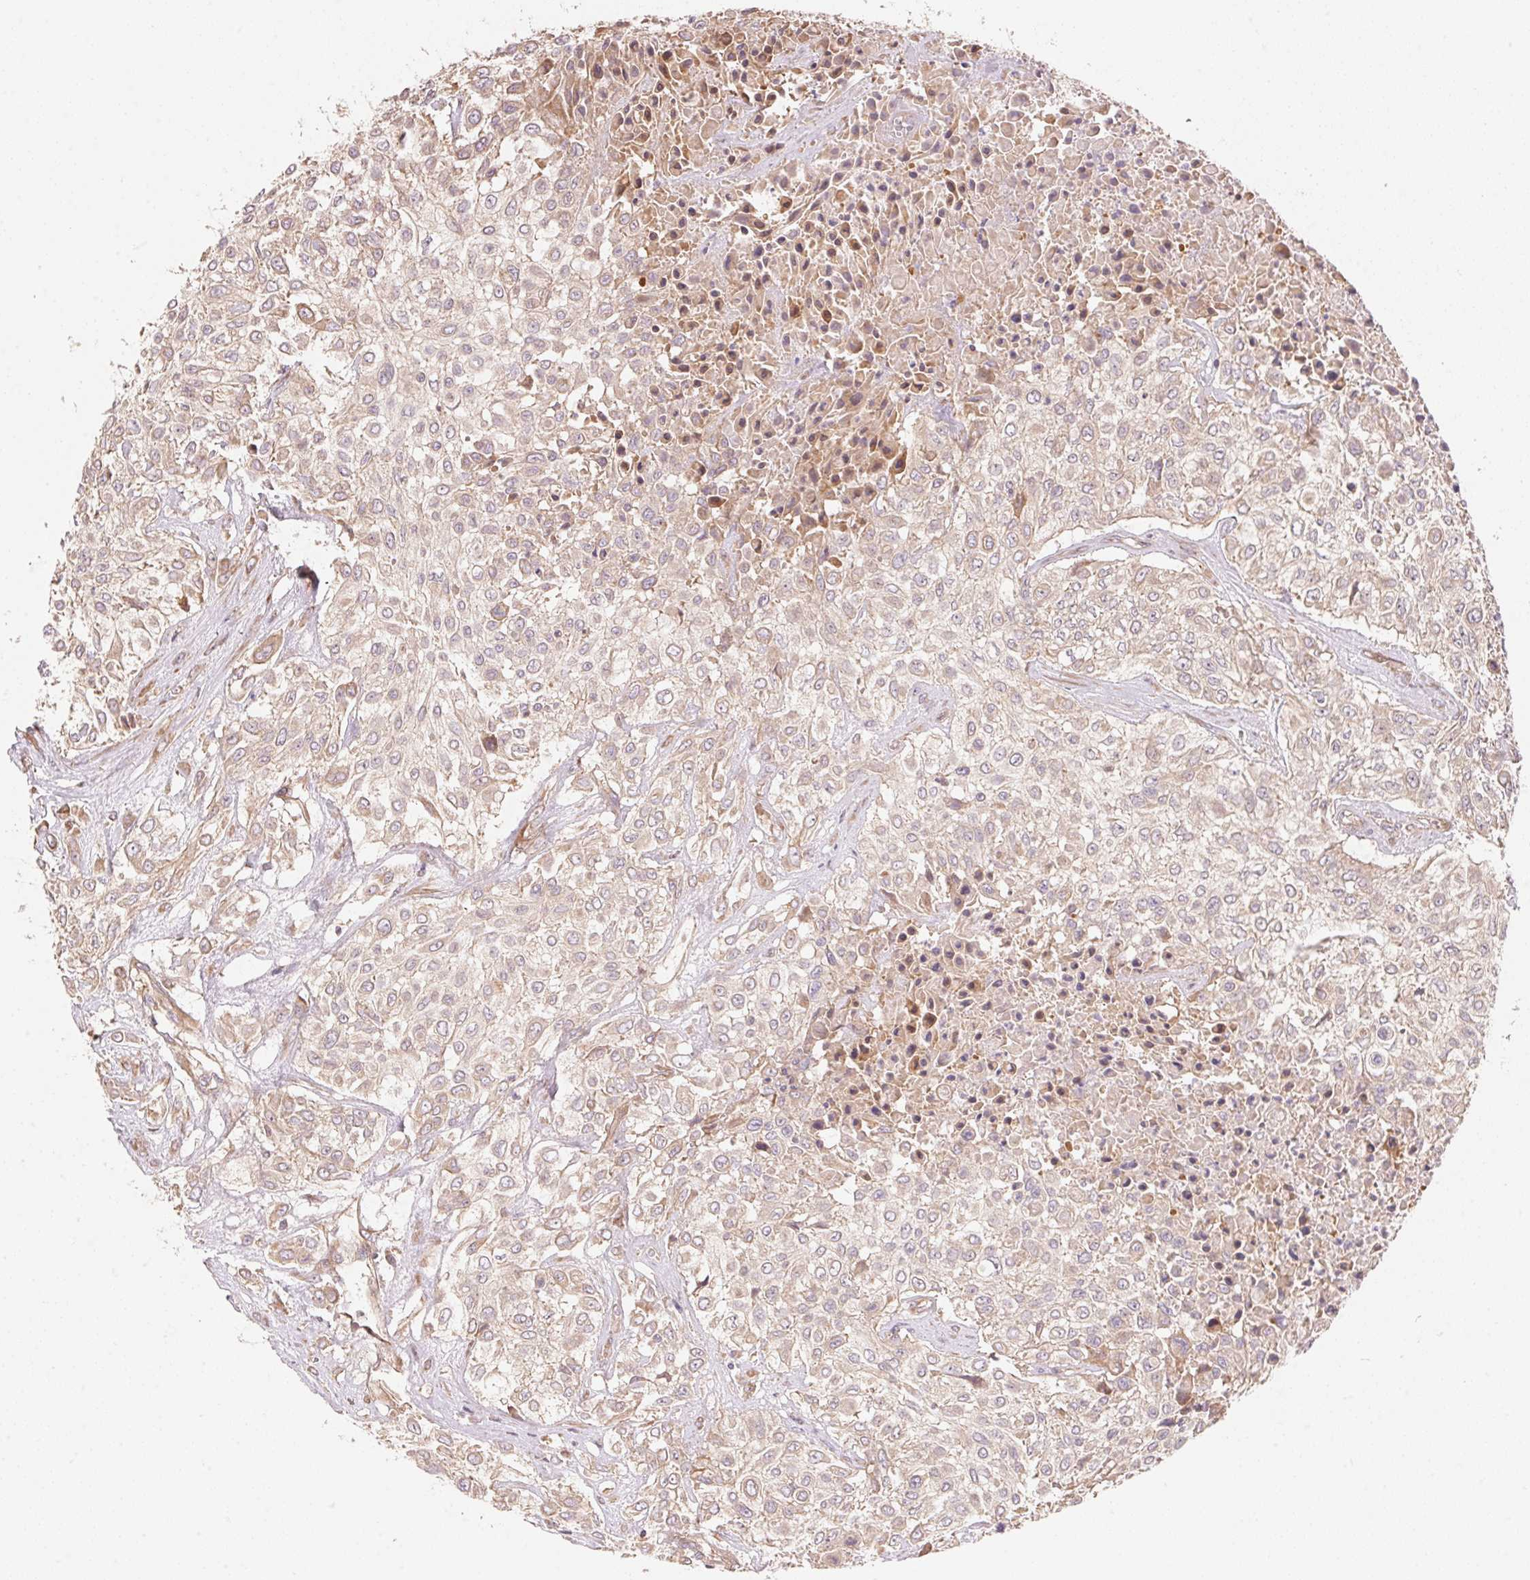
{"staining": {"intensity": "weak", "quantity": ">75%", "location": "cytoplasmic/membranous"}, "tissue": "urothelial cancer", "cell_type": "Tumor cells", "image_type": "cancer", "snomed": [{"axis": "morphology", "description": "Urothelial carcinoma, High grade"}, {"axis": "topography", "description": "Urinary bladder"}], "caption": "Immunohistochemistry (IHC) (DAB (3,3'-diaminobenzidine)) staining of urothelial cancer exhibits weak cytoplasmic/membranous protein staining in approximately >75% of tumor cells.", "gene": "TNIP2", "patient": {"sex": "male", "age": 57}}